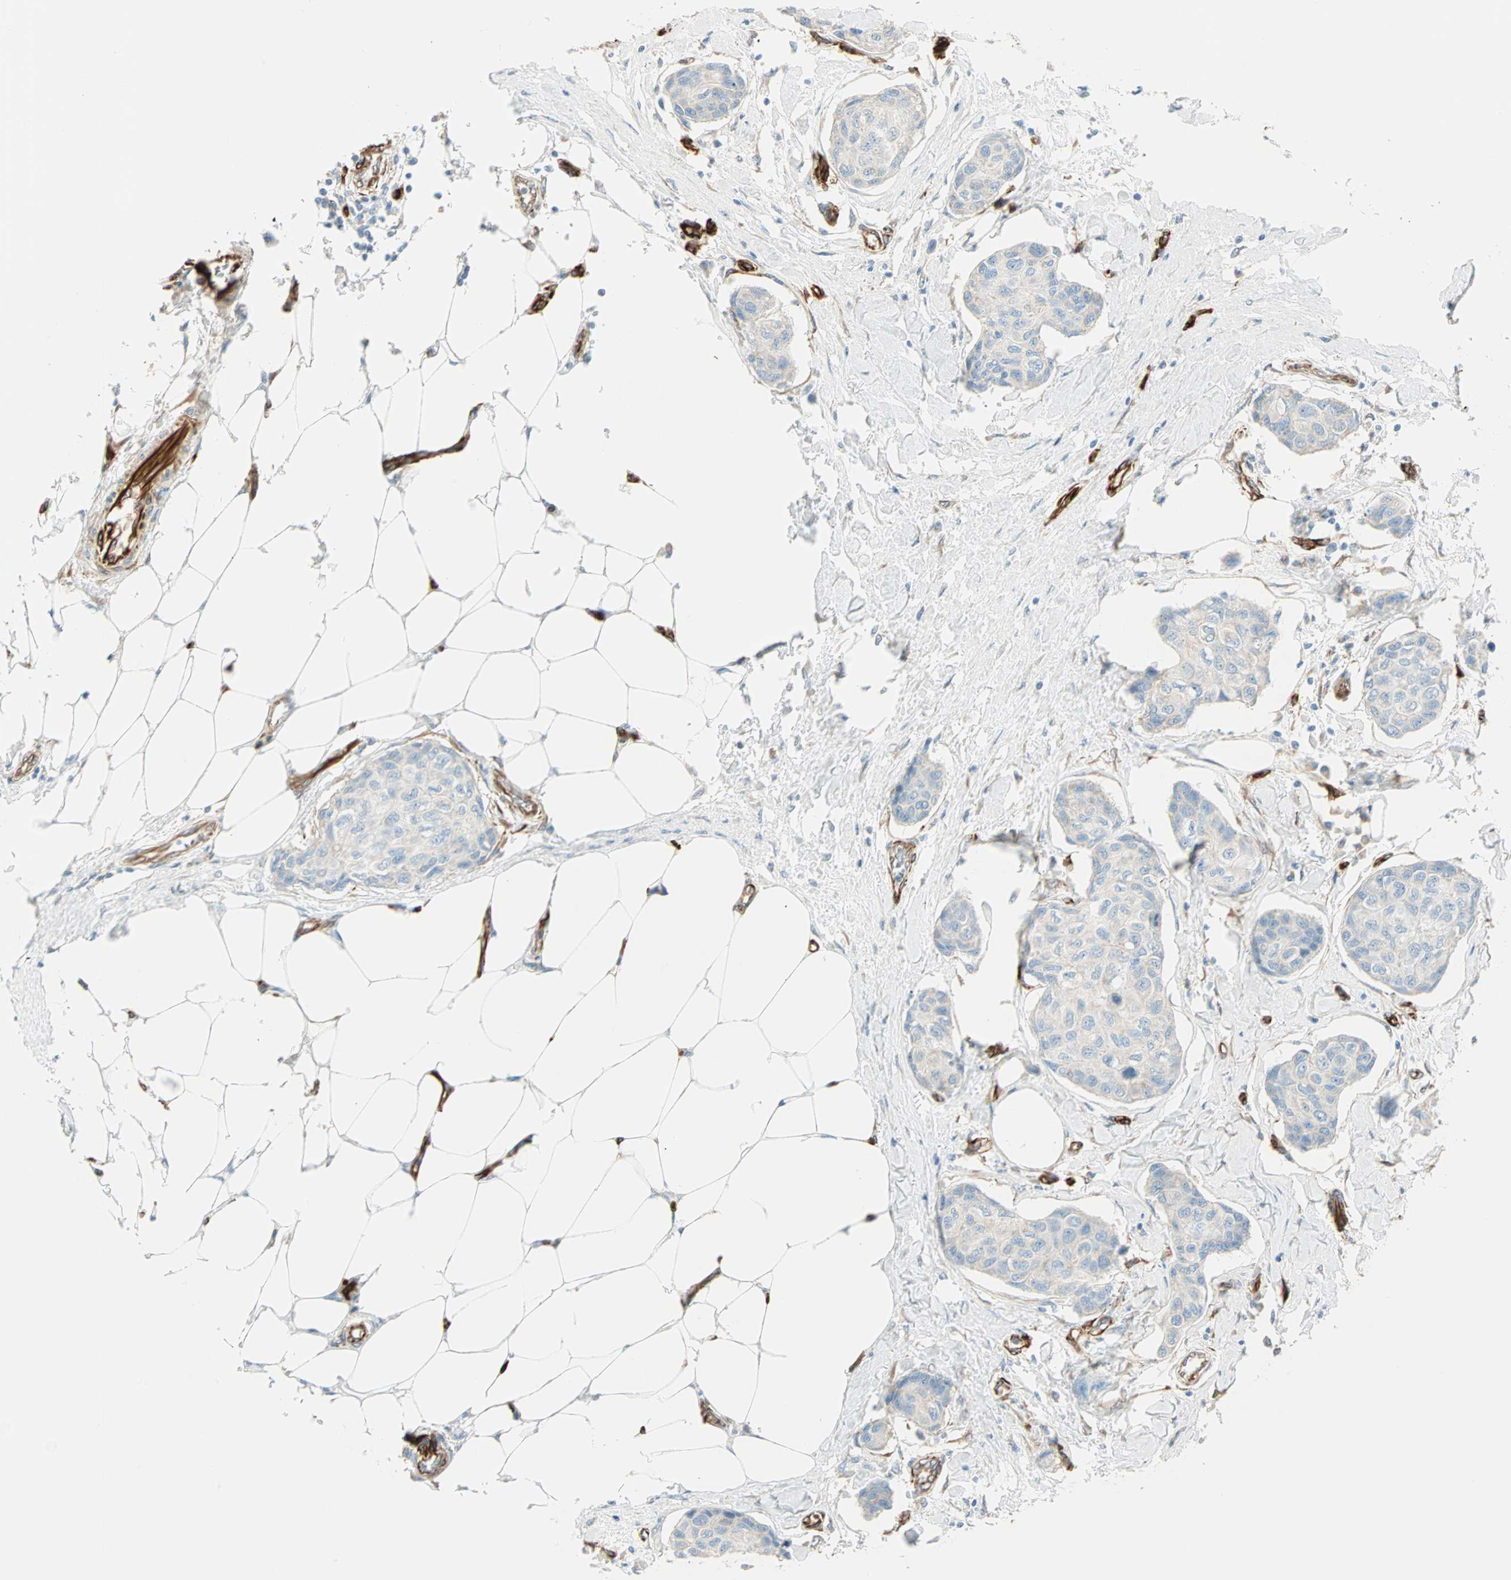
{"staining": {"intensity": "weak", "quantity": "<25%", "location": "cytoplasmic/membranous"}, "tissue": "breast cancer", "cell_type": "Tumor cells", "image_type": "cancer", "snomed": [{"axis": "morphology", "description": "Duct carcinoma"}, {"axis": "topography", "description": "Breast"}], "caption": "Protein analysis of breast cancer reveals no significant positivity in tumor cells.", "gene": "NES", "patient": {"sex": "female", "age": 80}}